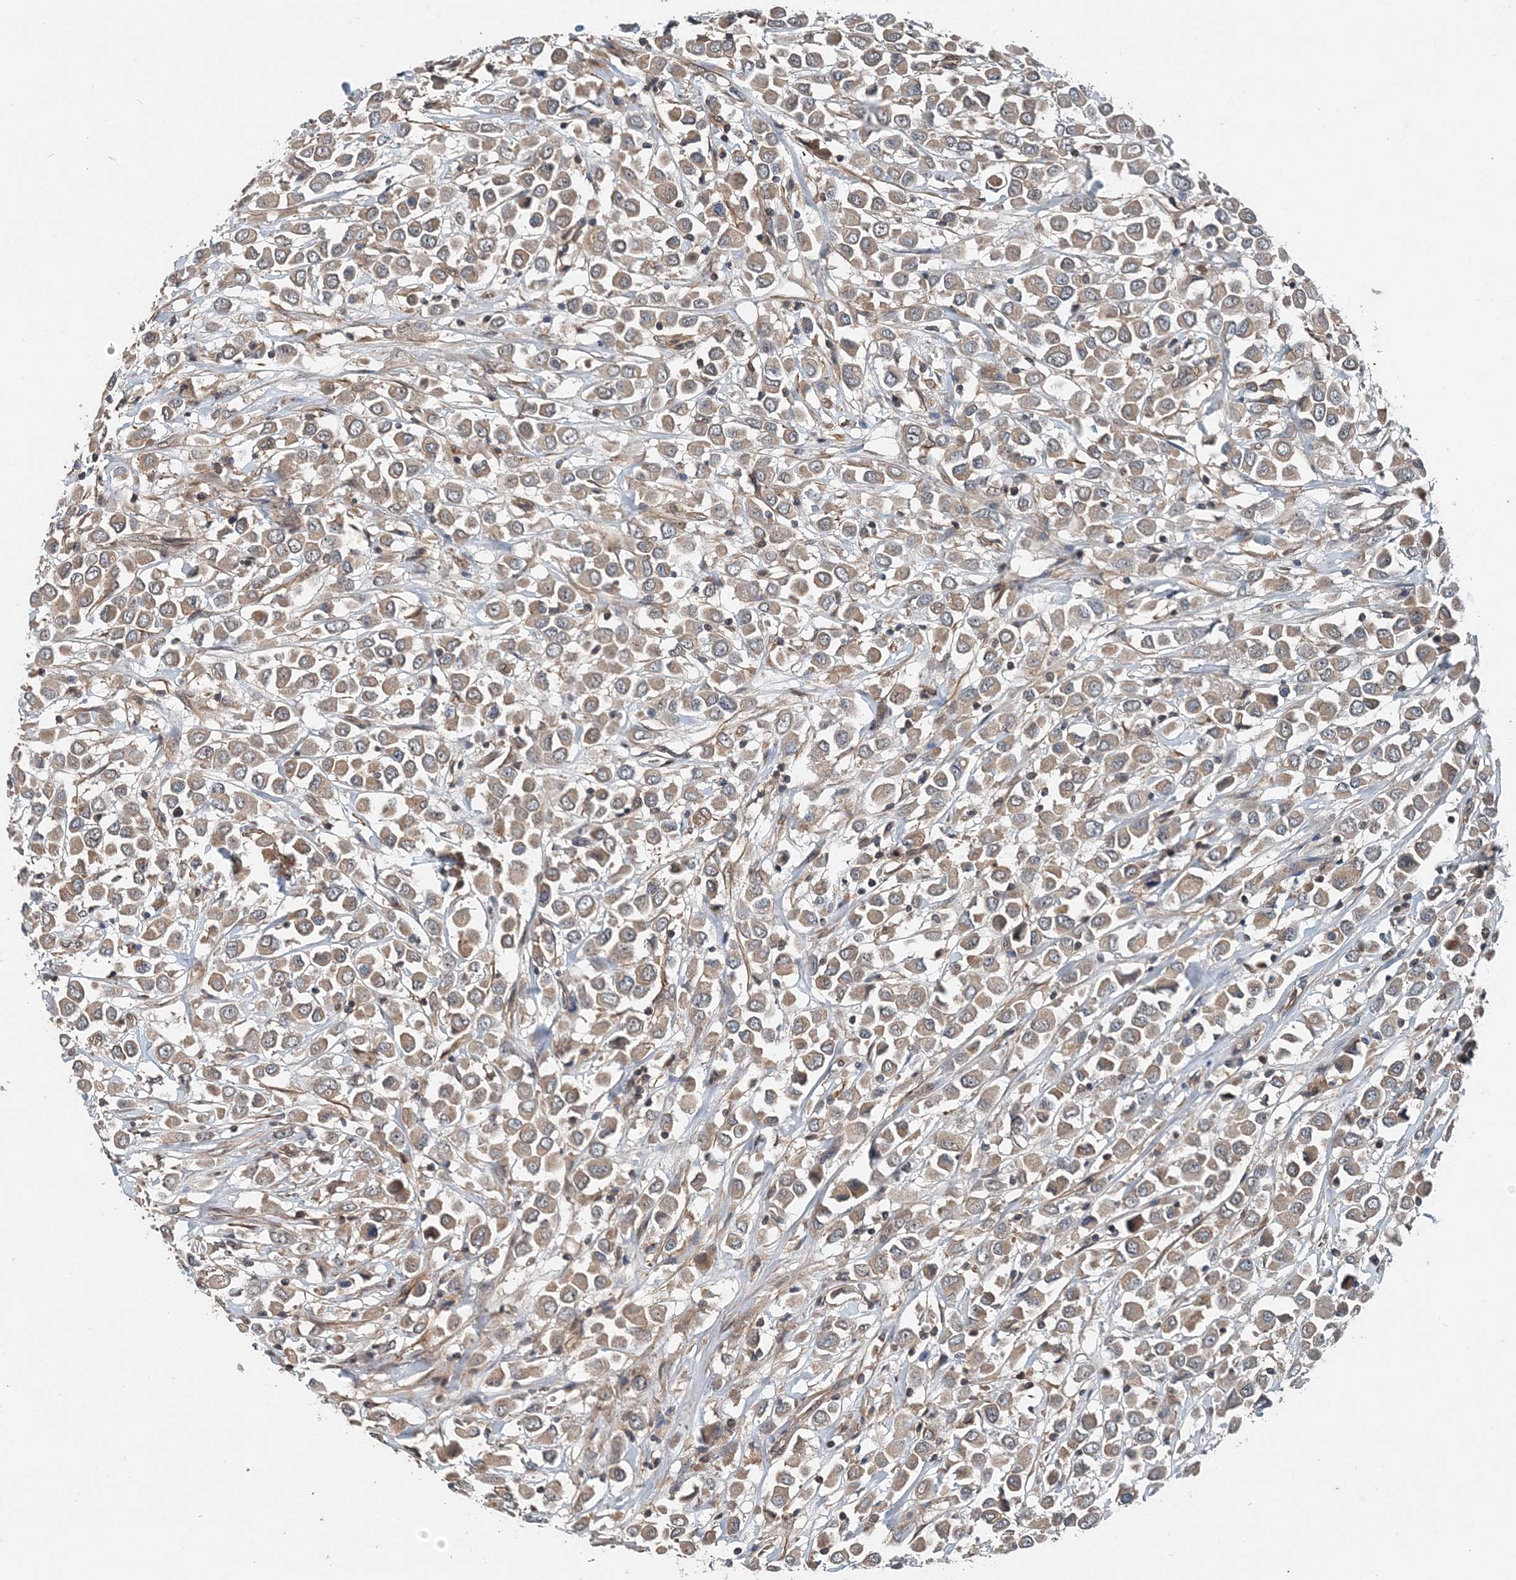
{"staining": {"intensity": "moderate", "quantity": ">75%", "location": "cytoplasmic/membranous"}, "tissue": "breast cancer", "cell_type": "Tumor cells", "image_type": "cancer", "snomed": [{"axis": "morphology", "description": "Duct carcinoma"}, {"axis": "topography", "description": "Breast"}], "caption": "Moderate cytoplasmic/membranous positivity for a protein is appreciated in about >75% of tumor cells of breast cancer using immunohistochemistry.", "gene": "SMPD3", "patient": {"sex": "female", "age": 61}}